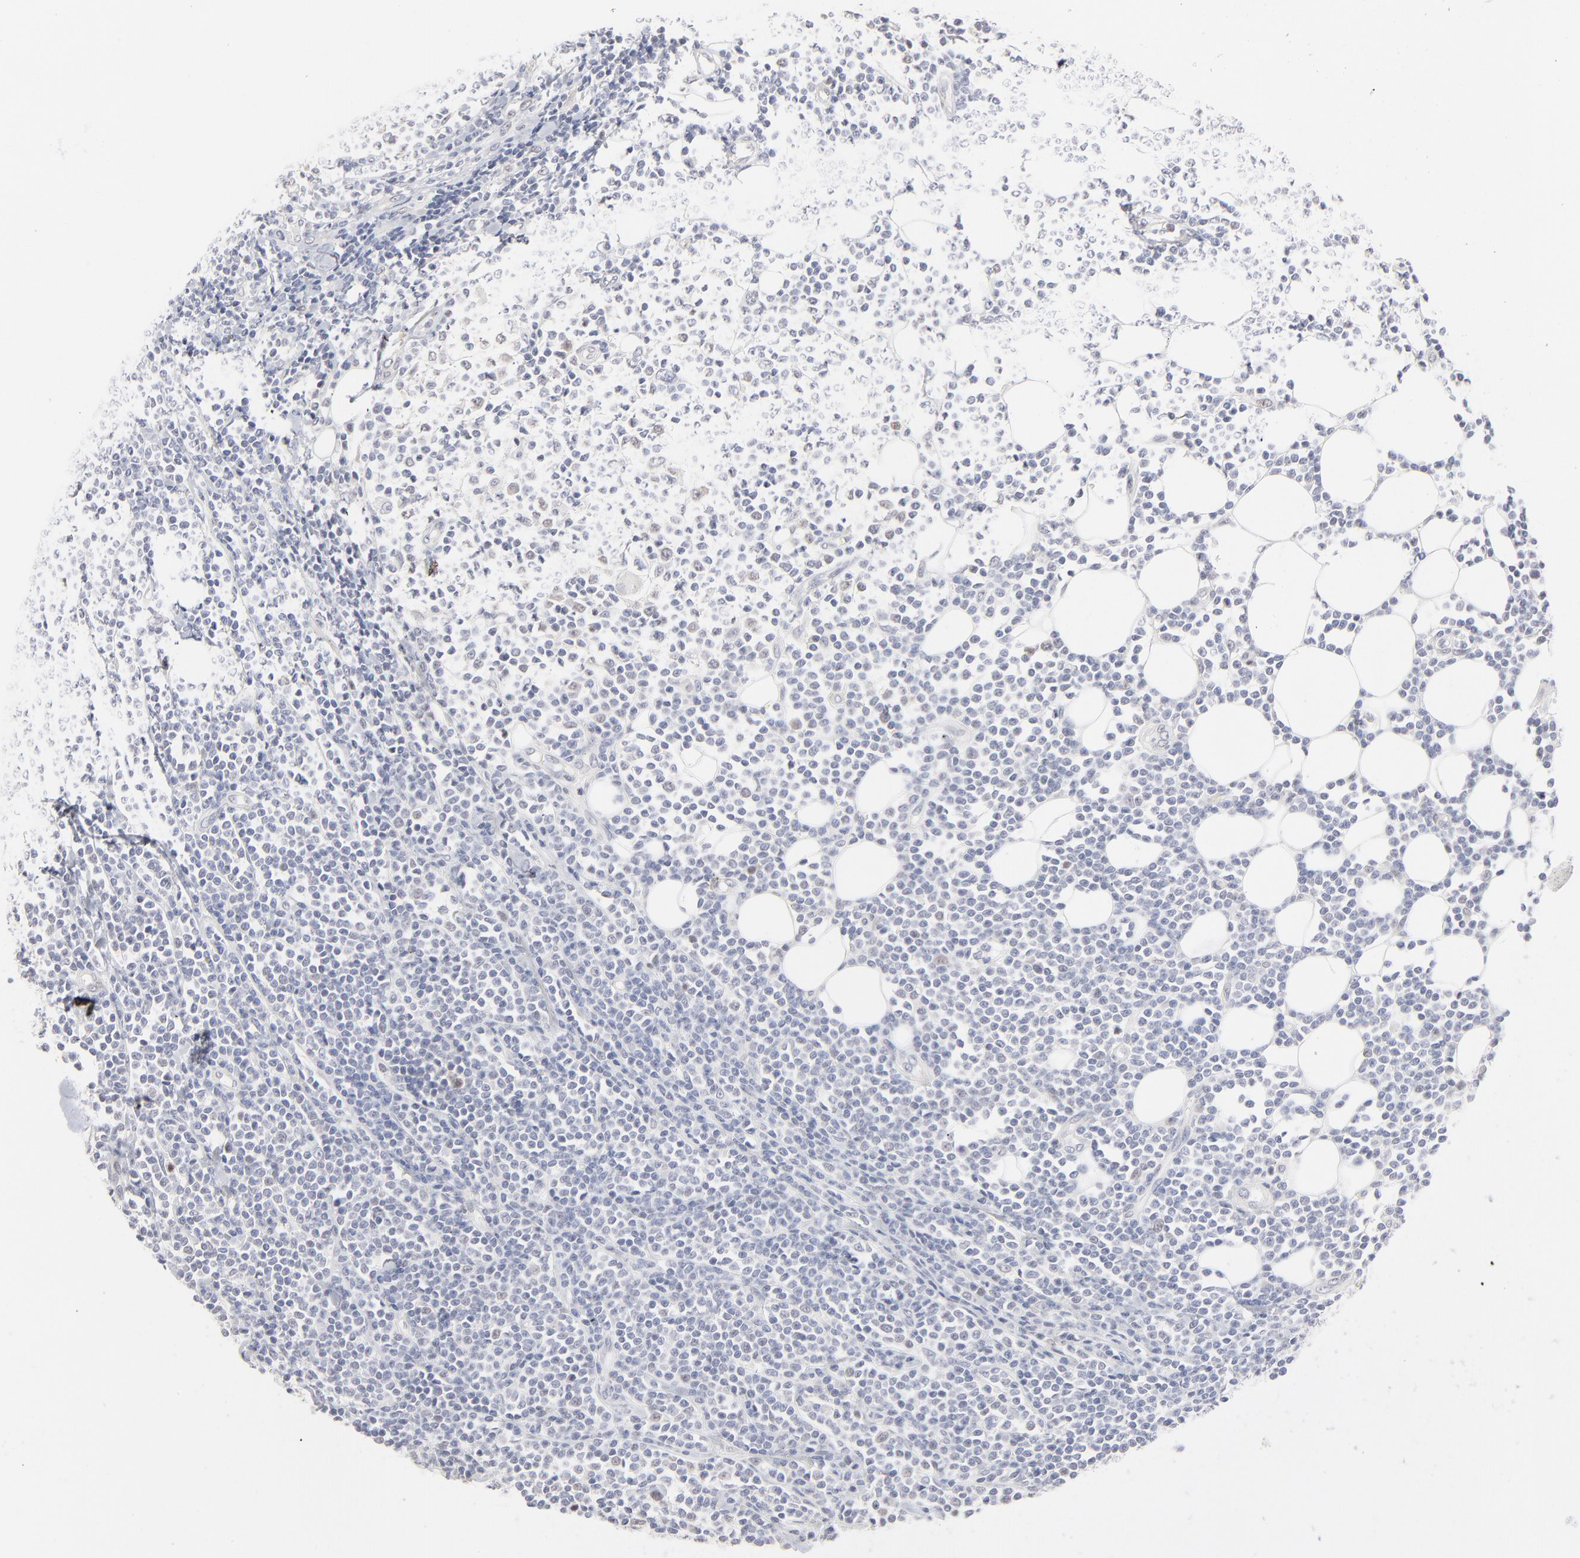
{"staining": {"intensity": "negative", "quantity": "none", "location": "none"}, "tissue": "lymphoma", "cell_type": "Tumor cells", "image_type": "cancer", "snomed": [{"axis": "morphology", "description": "Malignant lymphoma, non-Hodgkin's type, Low grade"}, {"axis": "topography", "description": "Soft tissue"}], "caption": "Immunohistochemistry of human lymphoma reveals no staining in tumor cells.", "gene": "RBM3", "patient": {"sex": "male", "age": 92}}